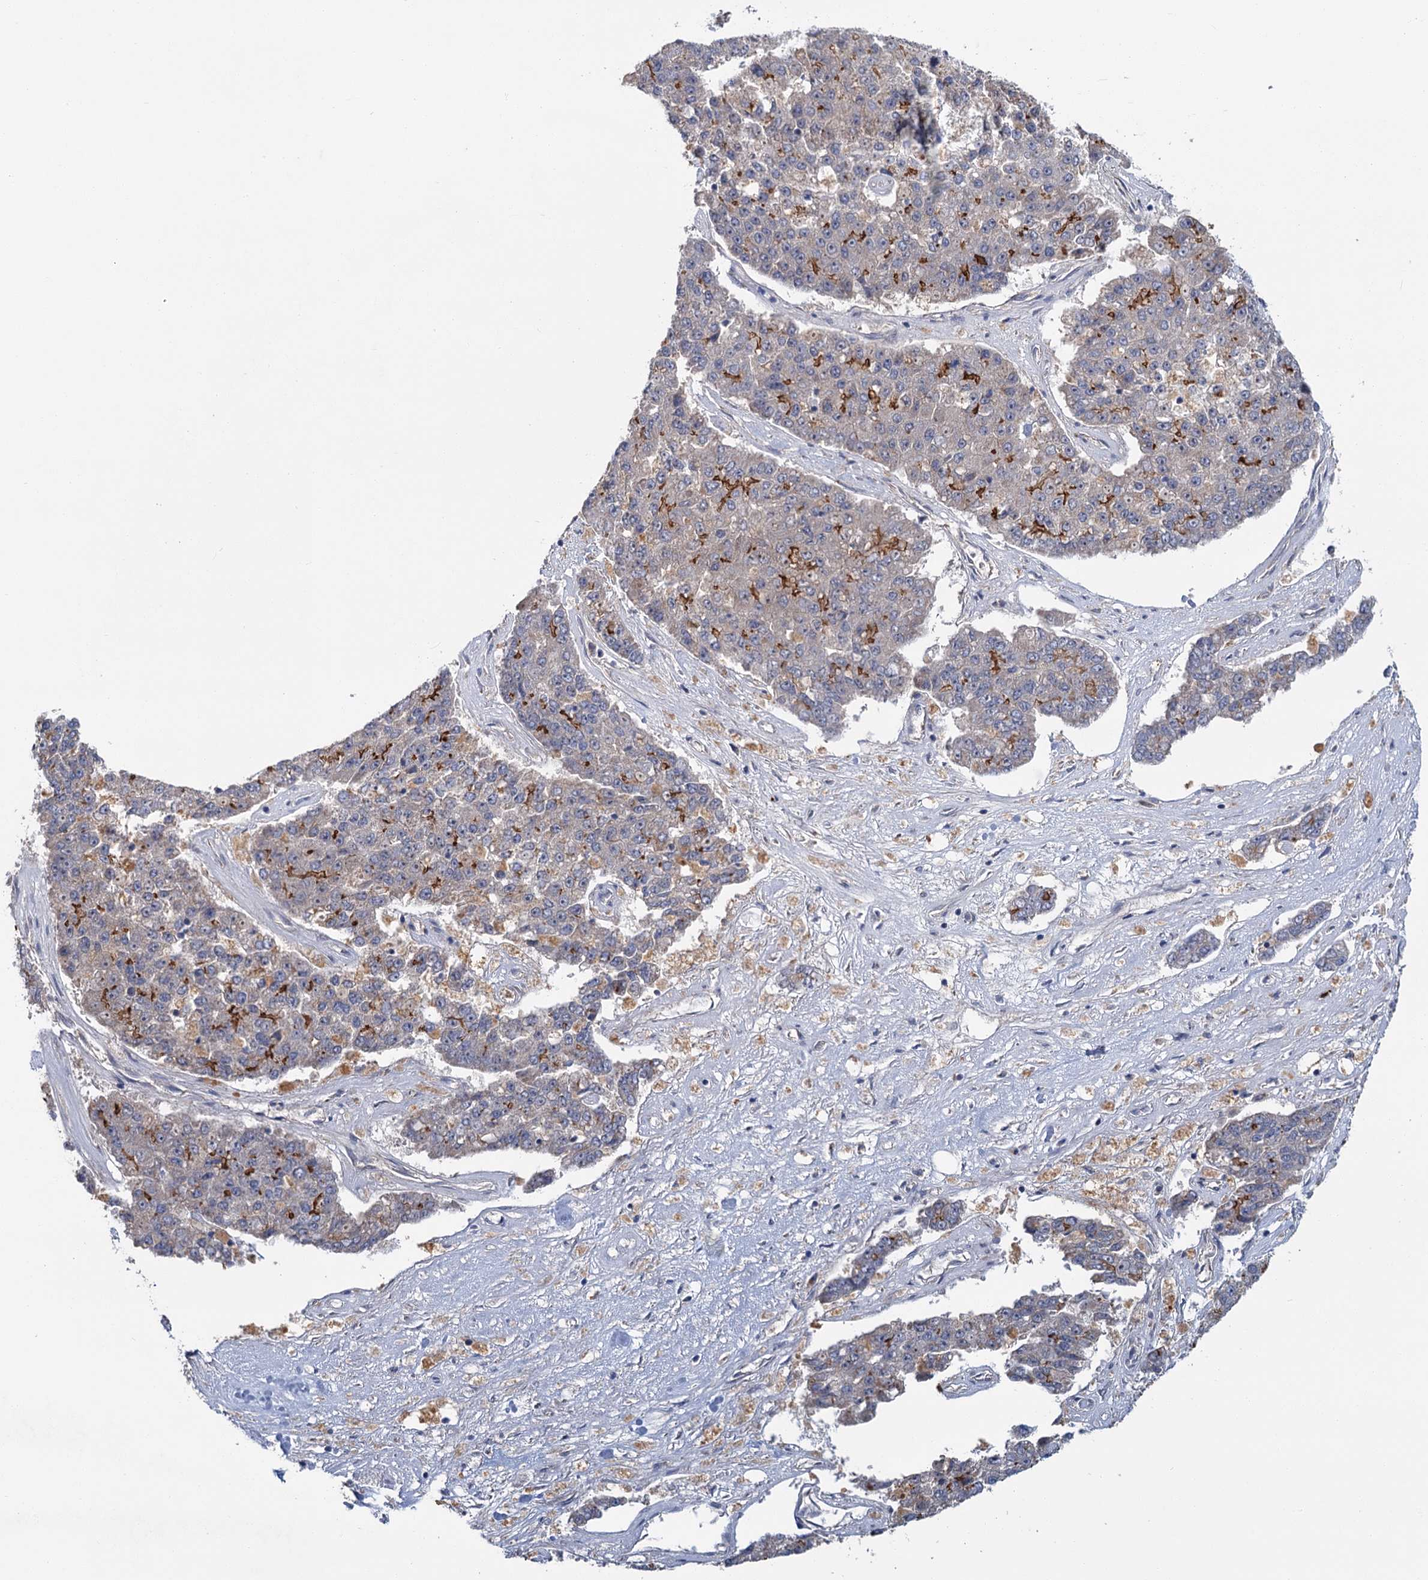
{"staining": {"intensity": "moderate", "quantity": "<25%", "location": "cytoplasmic/membranous"}, "tissue": "pancreatic cancer", "cell_type": "Tumor cells", "image_type": "cancer", "snomed": [{"axis": "morphology", "description": "Adenocarcinoma, NOS"}, {"axis": "topography", "description": "Pancreas"}], "caption": "Pancreatic adenocarcinoma was stained to show a protein in brown. There is low levels of moderate cytoplasmic/membranous expression in about <25% of tumor cells. The staining was performed using DAB, with brown indicating positive protein expression. Nuclei are stained blue with hematoxylin.", "gene": "DYNC2H1", "patient": {"sex": "male", "age": 50}}